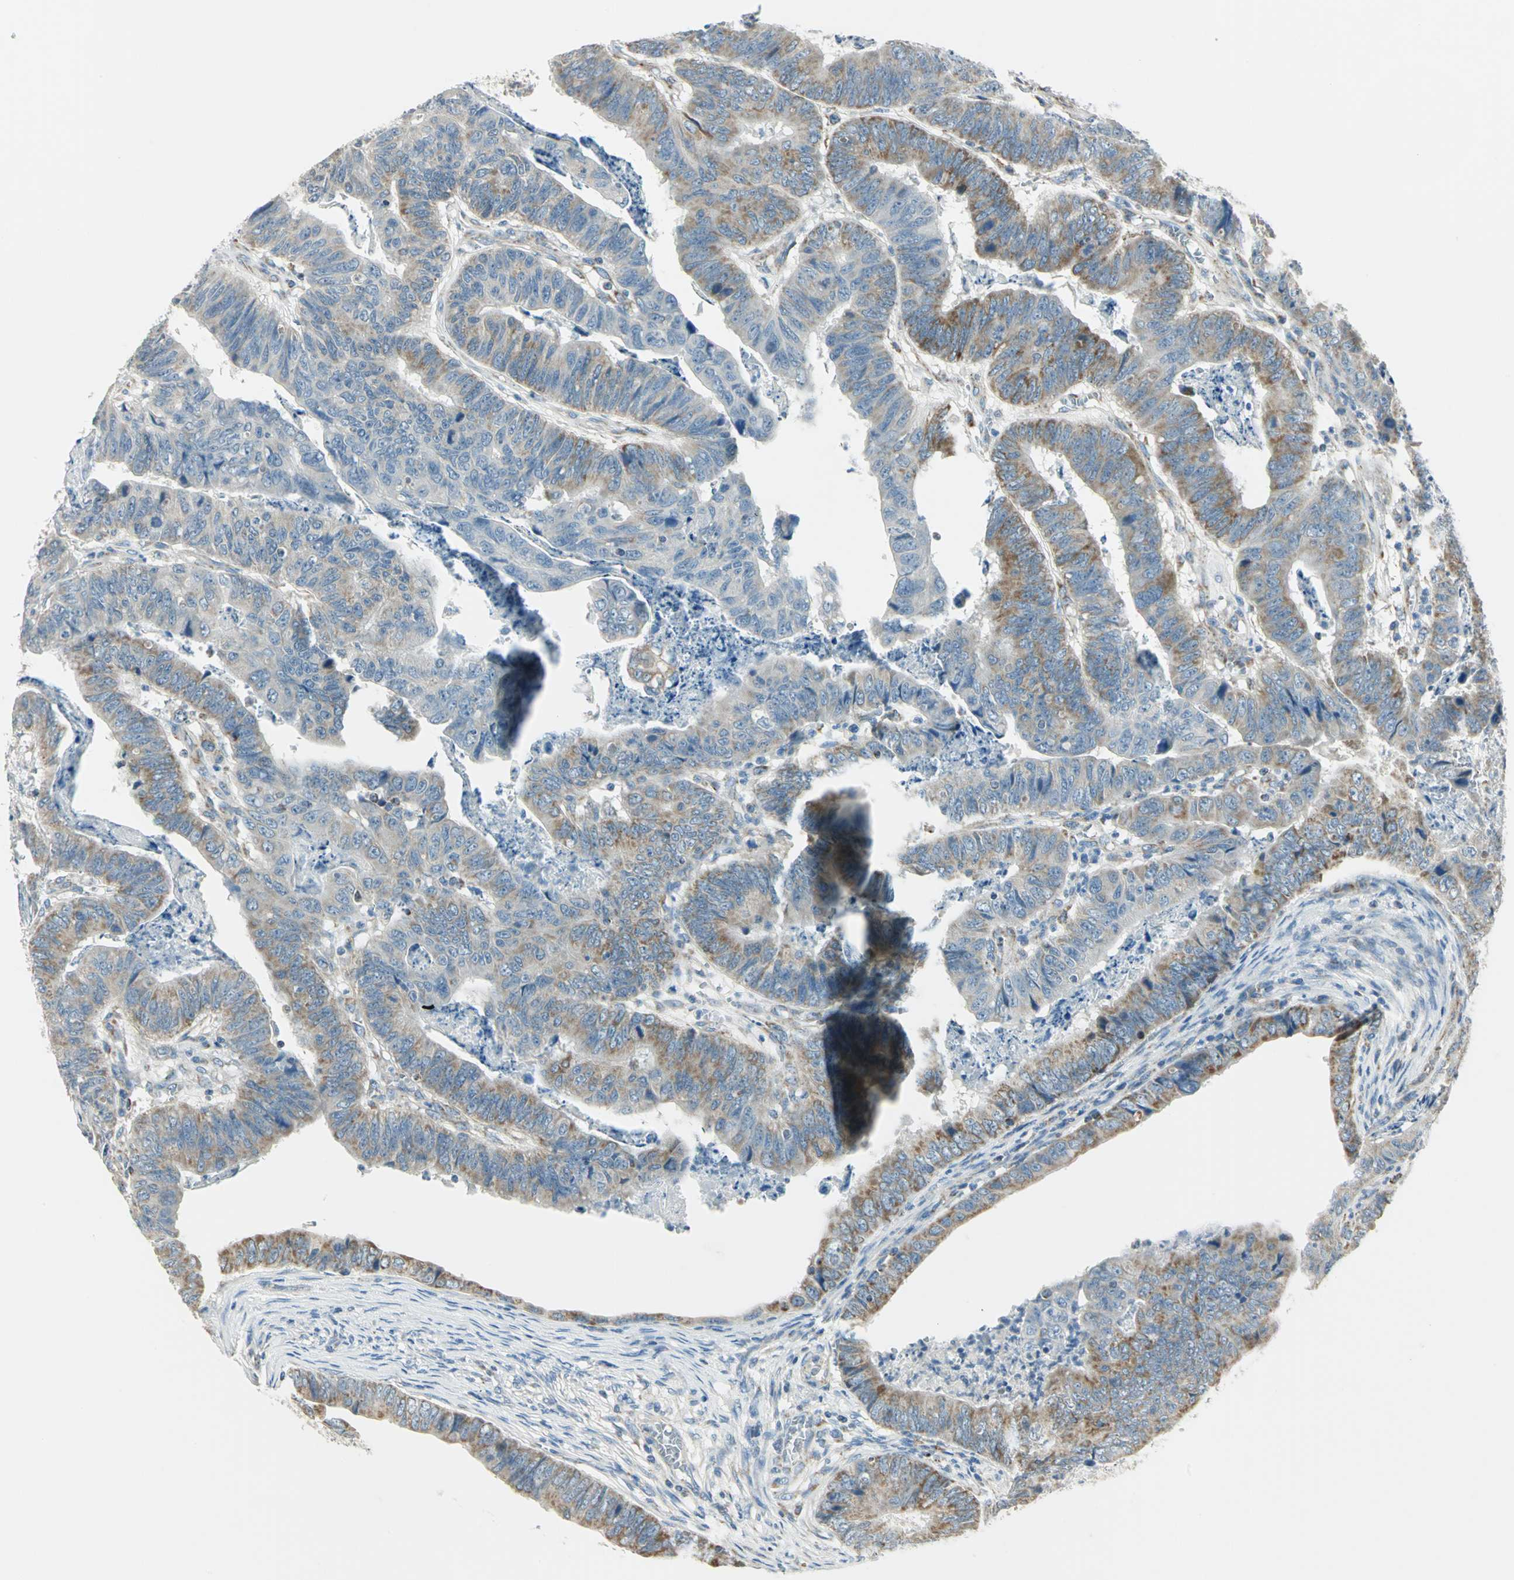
{"staining": {"intensity": "moderate", "quantity": ">75%", "location": "cytoplasmic/membranous"}, "tissue": "stomach cancer", "cell_type": "Tumor cells", "image_type": "cancer", "snomed": [{"axis": "morphology", "description": "Adenocarcinoma, NOS"}, {"axis": "topography", "description": "Stomach, lower"}], "caption": "Stomach cancer (adenocarcinoma) tissue demonstrates moderate cytoplasmic/membranous positivity in approximately >75% of tumor cells The protein is stained brown, and the nuclei are stained in blue (DAB (3,3'-diaminobenzidine) IHC with brightfield microscopy, high magnification).", "gene": "ACADM", "patient": {"sex": "male", "age": 77}}